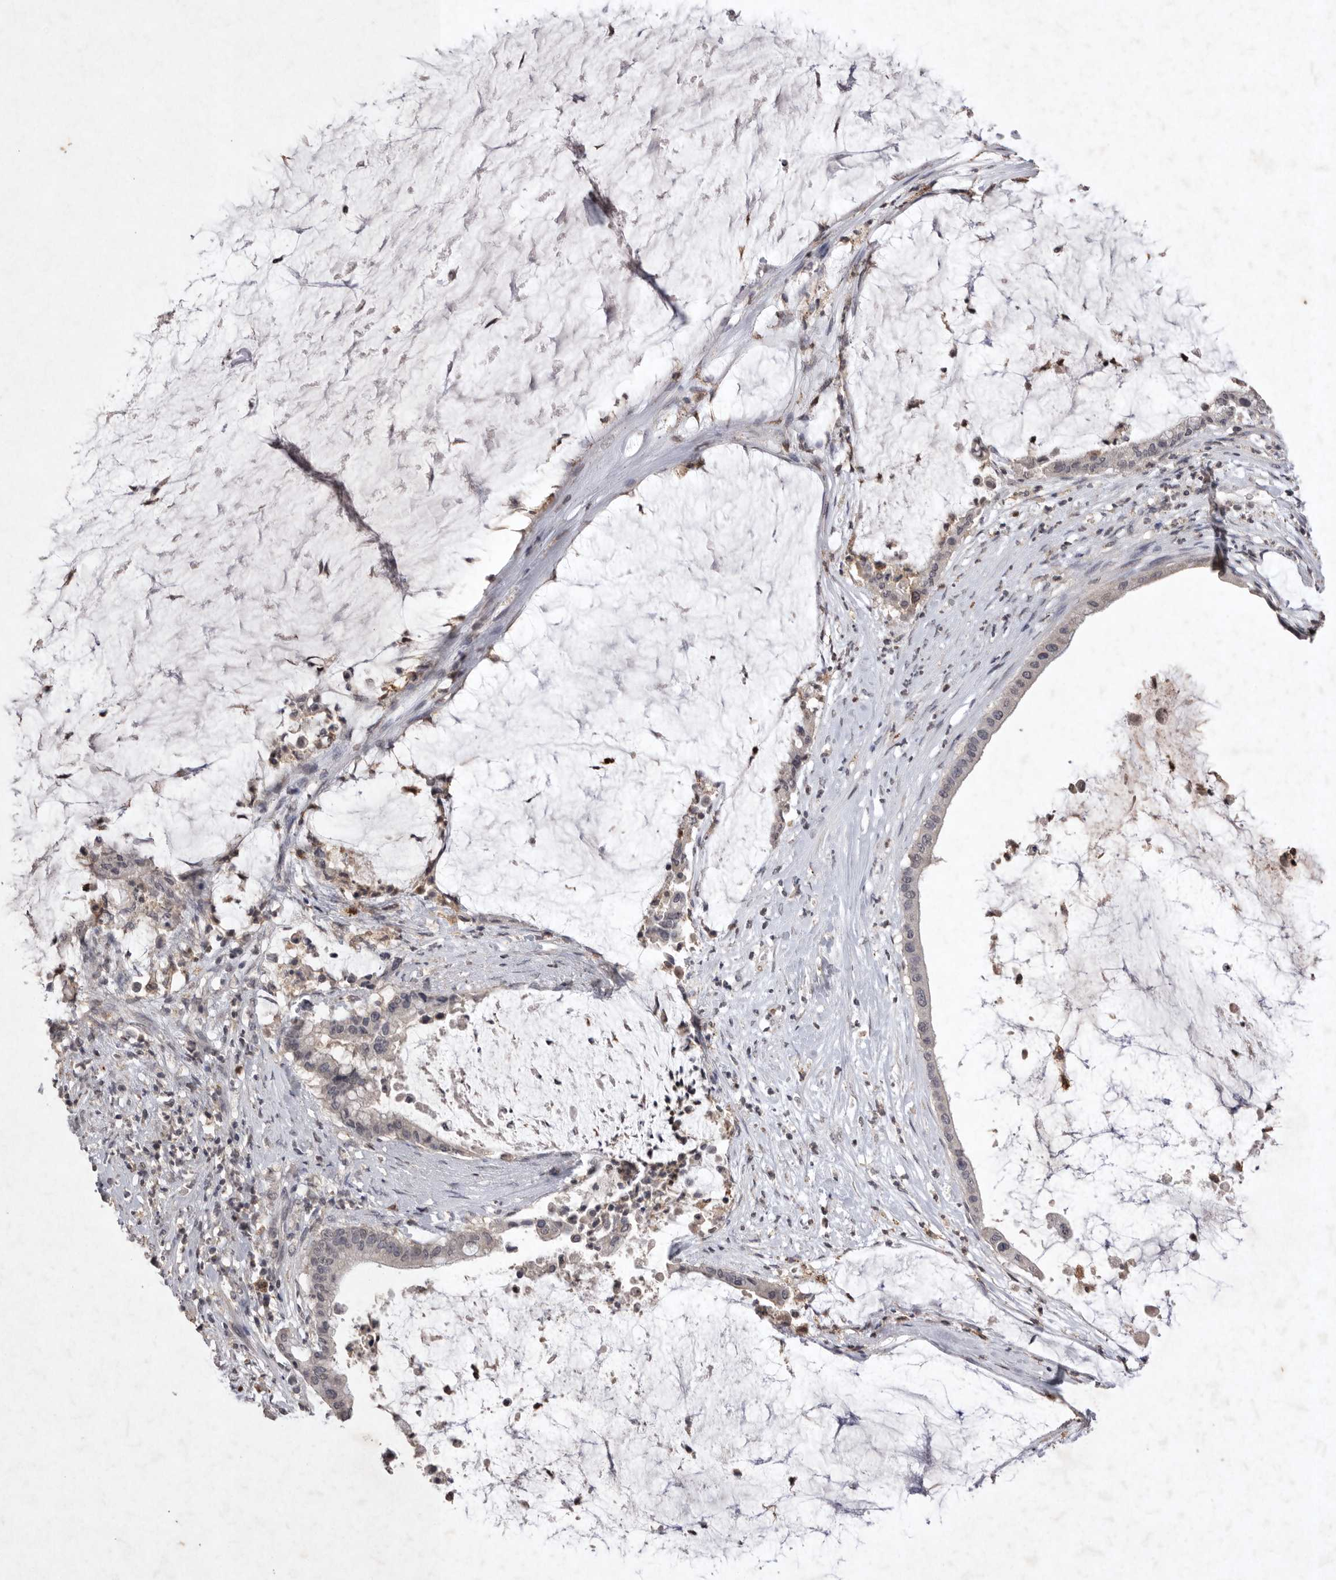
{"staining": {"intensity": "negative", "quantity": "none", "location": "none"}, "tissue": "pancreatic cancer", "cell_type": "Tumor cells", "image_type": "cancer", "snomed": [{"axis": "morphology", "description": "Adenocarcinoma, NOS"}, {"axis": "topography", "description": "Pancreas"}], "caption": "Pancreatic cancer was stained to show a protein in brown. There is no significant positivity in tumor cells. (DAB (3,3'-diaminobenzidine) immunohistochemistry with hematoxylin counter stain).", "gene": "APLNR", "patient": {"sex": "male", "age": 41}}